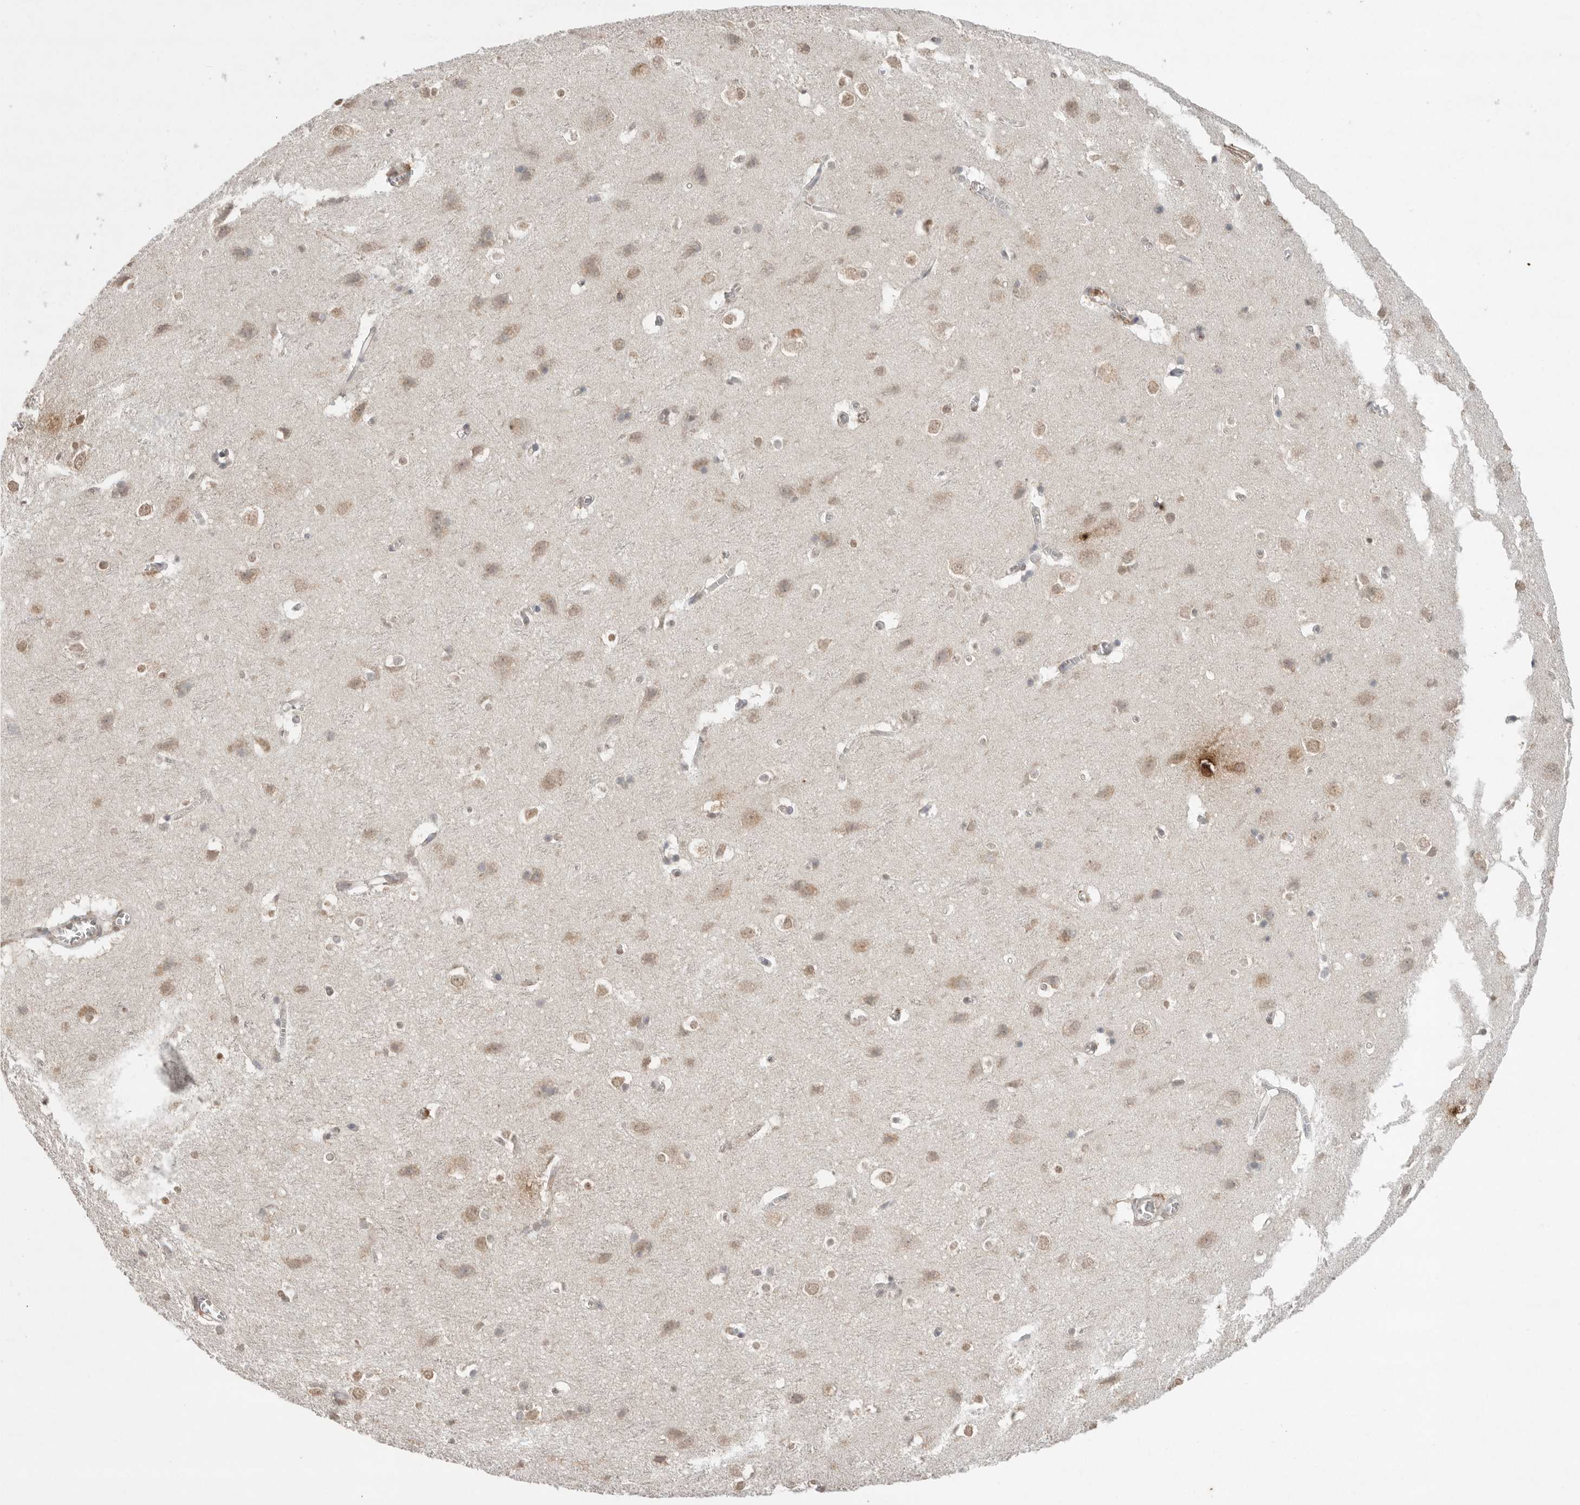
{"staining": {"intensity": "negative", "quantity": "none", "location": "none"}, "tissue": "cerebral cortex", "cell_type": "Endothelial cells", "image_type": "normal", "snomed": [{"axis": "morphology", "description": "Normal tissue, NOS"}, {"axis": "topography", "description": "Cerebral cortex"}], "caption": "The micrograph exhibits no significant positivity in endothelial cells of cerebral cortex. (DAB IHC visualized using brightfield microscopy, high magnification).", "gene": "KLK5", "patient": {"sex": "male", "age": 54}}